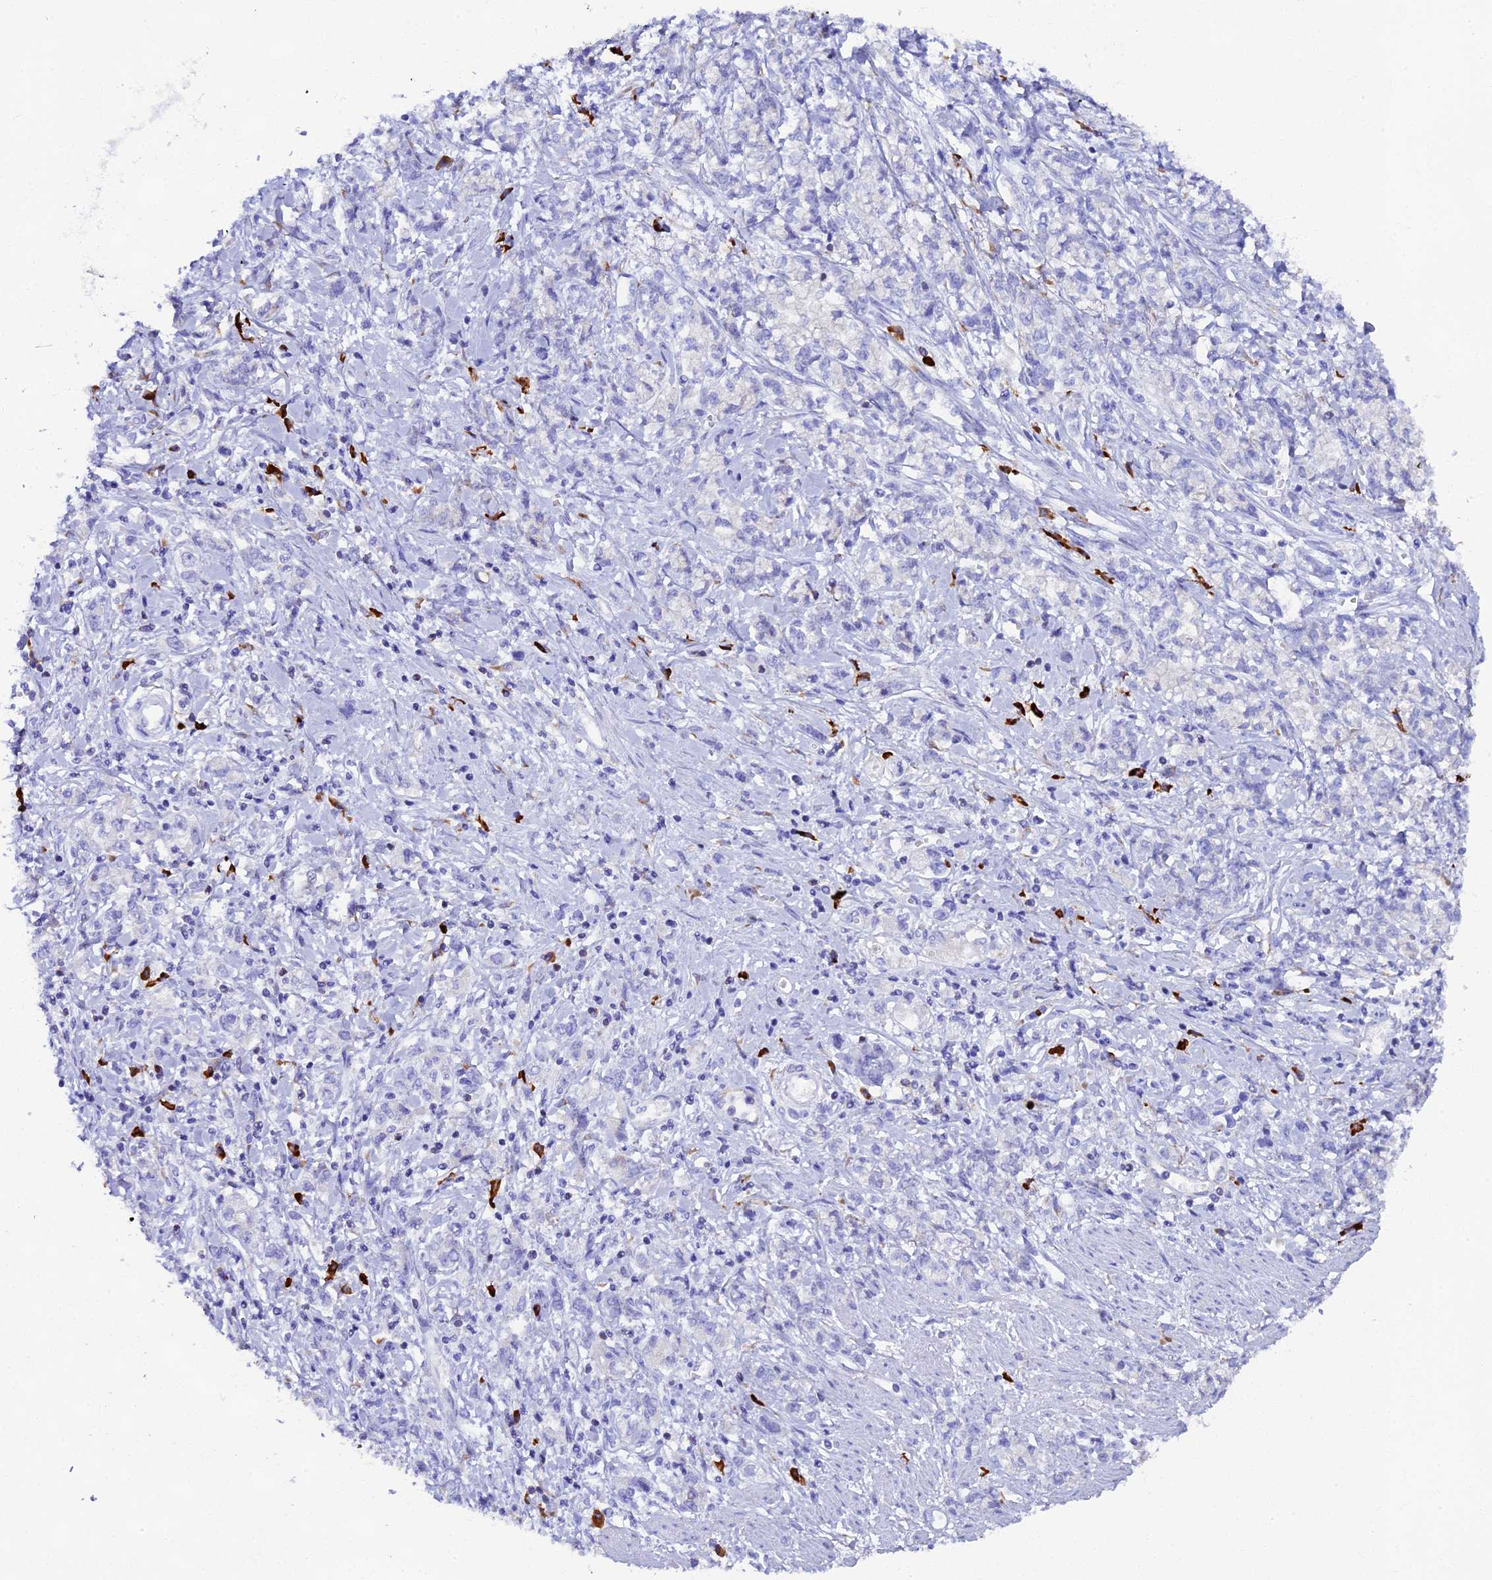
{"staining": {"intensity": "negative", "quantity": "none", "location": "none"}, "tissue": "stomach cancer", "cell_type": "Tumor cells", "image_type": "cancer", "snomed": [{"axis": "morphology", "description": "Adenocarcinoma, NOS"}, {"axis": "topography", "description": "Stomach"}], "caption": "Adenocarcinoma (stomach) was stained to show a protein in brown. There is no significant expression in tumor cells.", "gene": "FKBP11", "patient": {"sex": "female", "age": 76}}